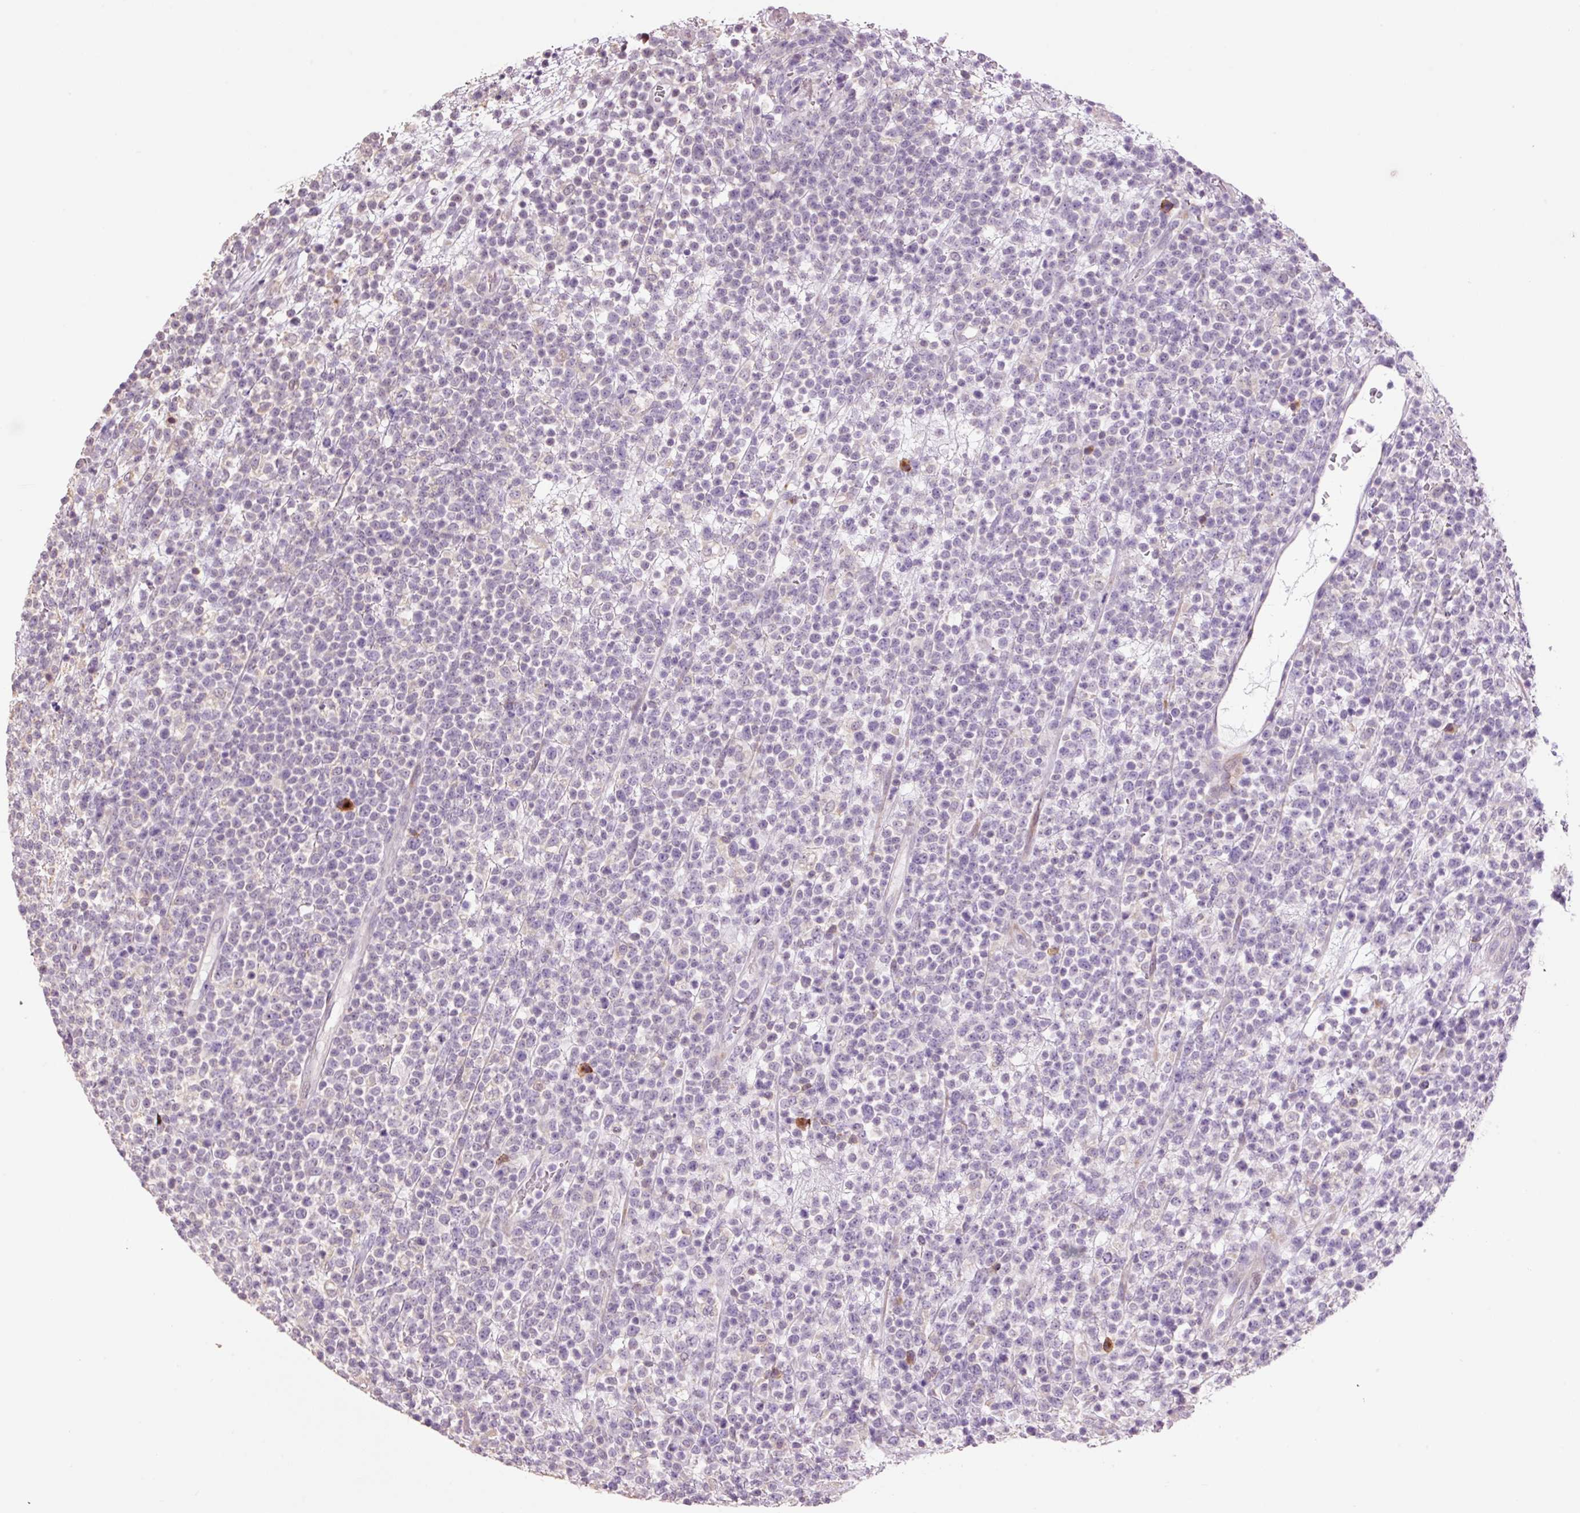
{"staining": {"intensity": "negative", "quantity": "none", "location": "none"}, "tissue": "lymphoma", "cell_type": "Tumor cells", "image_type": "cancer", "snomed": [{"axis": "morphology", "description": "Malignant lymphoma, non-Hodgkin's type, High grade"}, {"axis": "topography", "description": "Colon"}], "caption": "Immunohistochemistry (IHC) histopathology image of neoplastic tissue: human malignant lymphoma, non-Hodgkin's type (high-grade) stained with DAB demonstrates no significant protein positivity in tumor cells.", "gene": "HAX1", "patient": {"sex": "female", "age": 53}}